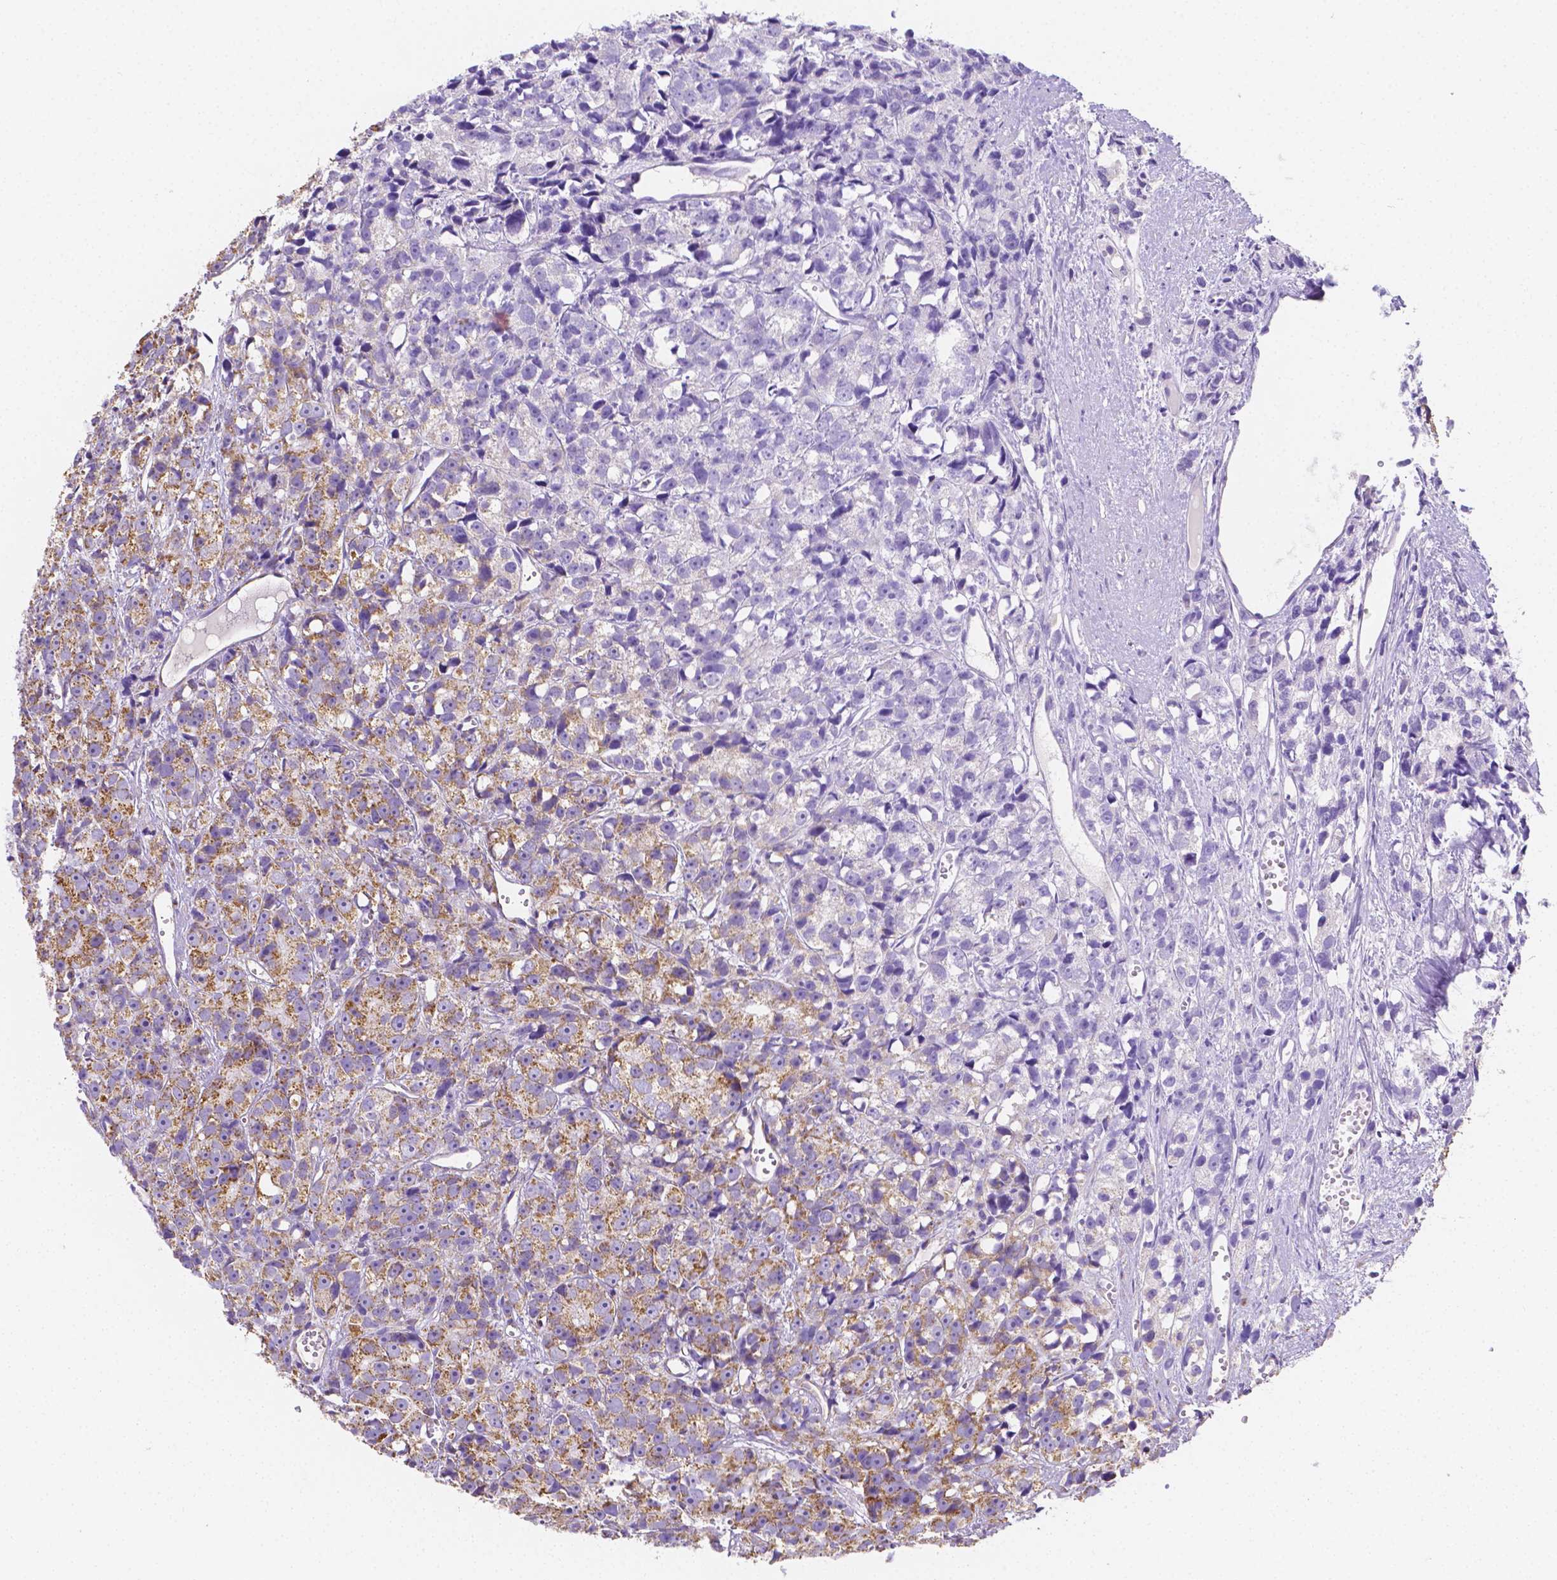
{"staining": {"intensity": "moderate", "quantity": "<25%", "location": "cytoplasmic/membranous"}, "tissue": "prostate cancer", "cell_type": "Tumor cells", "image_type": "cancer", "snomed": [{"axis": "morphology", "description": "Adenocarcinoma, High grade"}, {"axis": "topography", "description": "Prostate"}], "caption": "This histopathology image shows immunohistochemistry staining of prostate cancer, with low moderate cytoplasmic/membranous staining in about <25% of tumor cells.", "gene": "SGTB", "patient": {"sex": "male", "age": 77}}